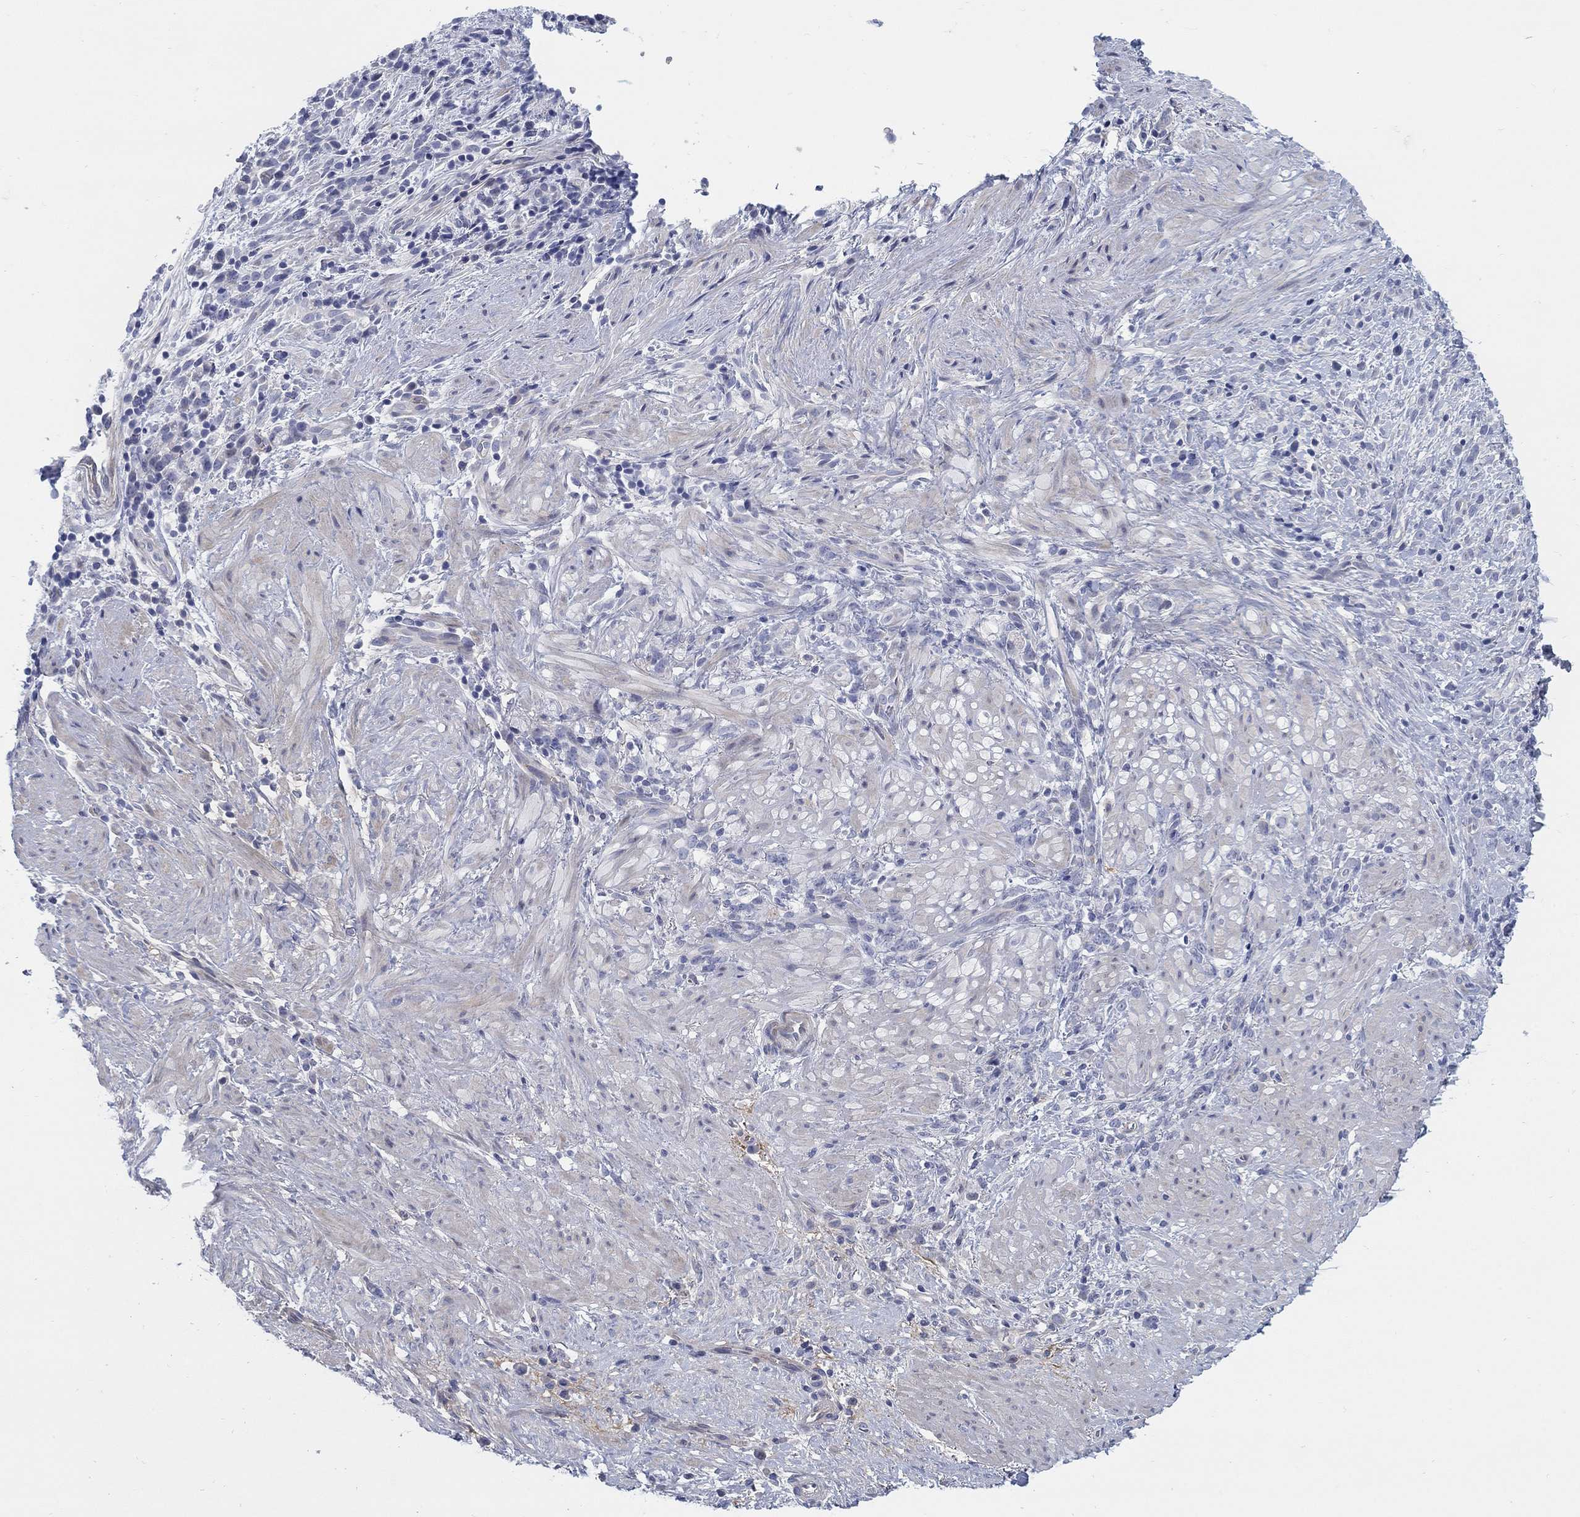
{"staining": {"intensity": "negative", "quantity": "none", "location": "none"}, "tissue": "stomach cancer", "cell_type": "Tumor cells", "image_type": "cancer", "snomed": [{"axis": "morphology", "description": "Adenocarcinoma, NOS"}, {"axis": "topography", "description": "Stomach"}], "caption": "IHC of human adenocarcinoma (stomach) demonstrates no positivity in tumor cells.", "gene": "HEATR4", "patient": {"sex": "female", "age": 57}}